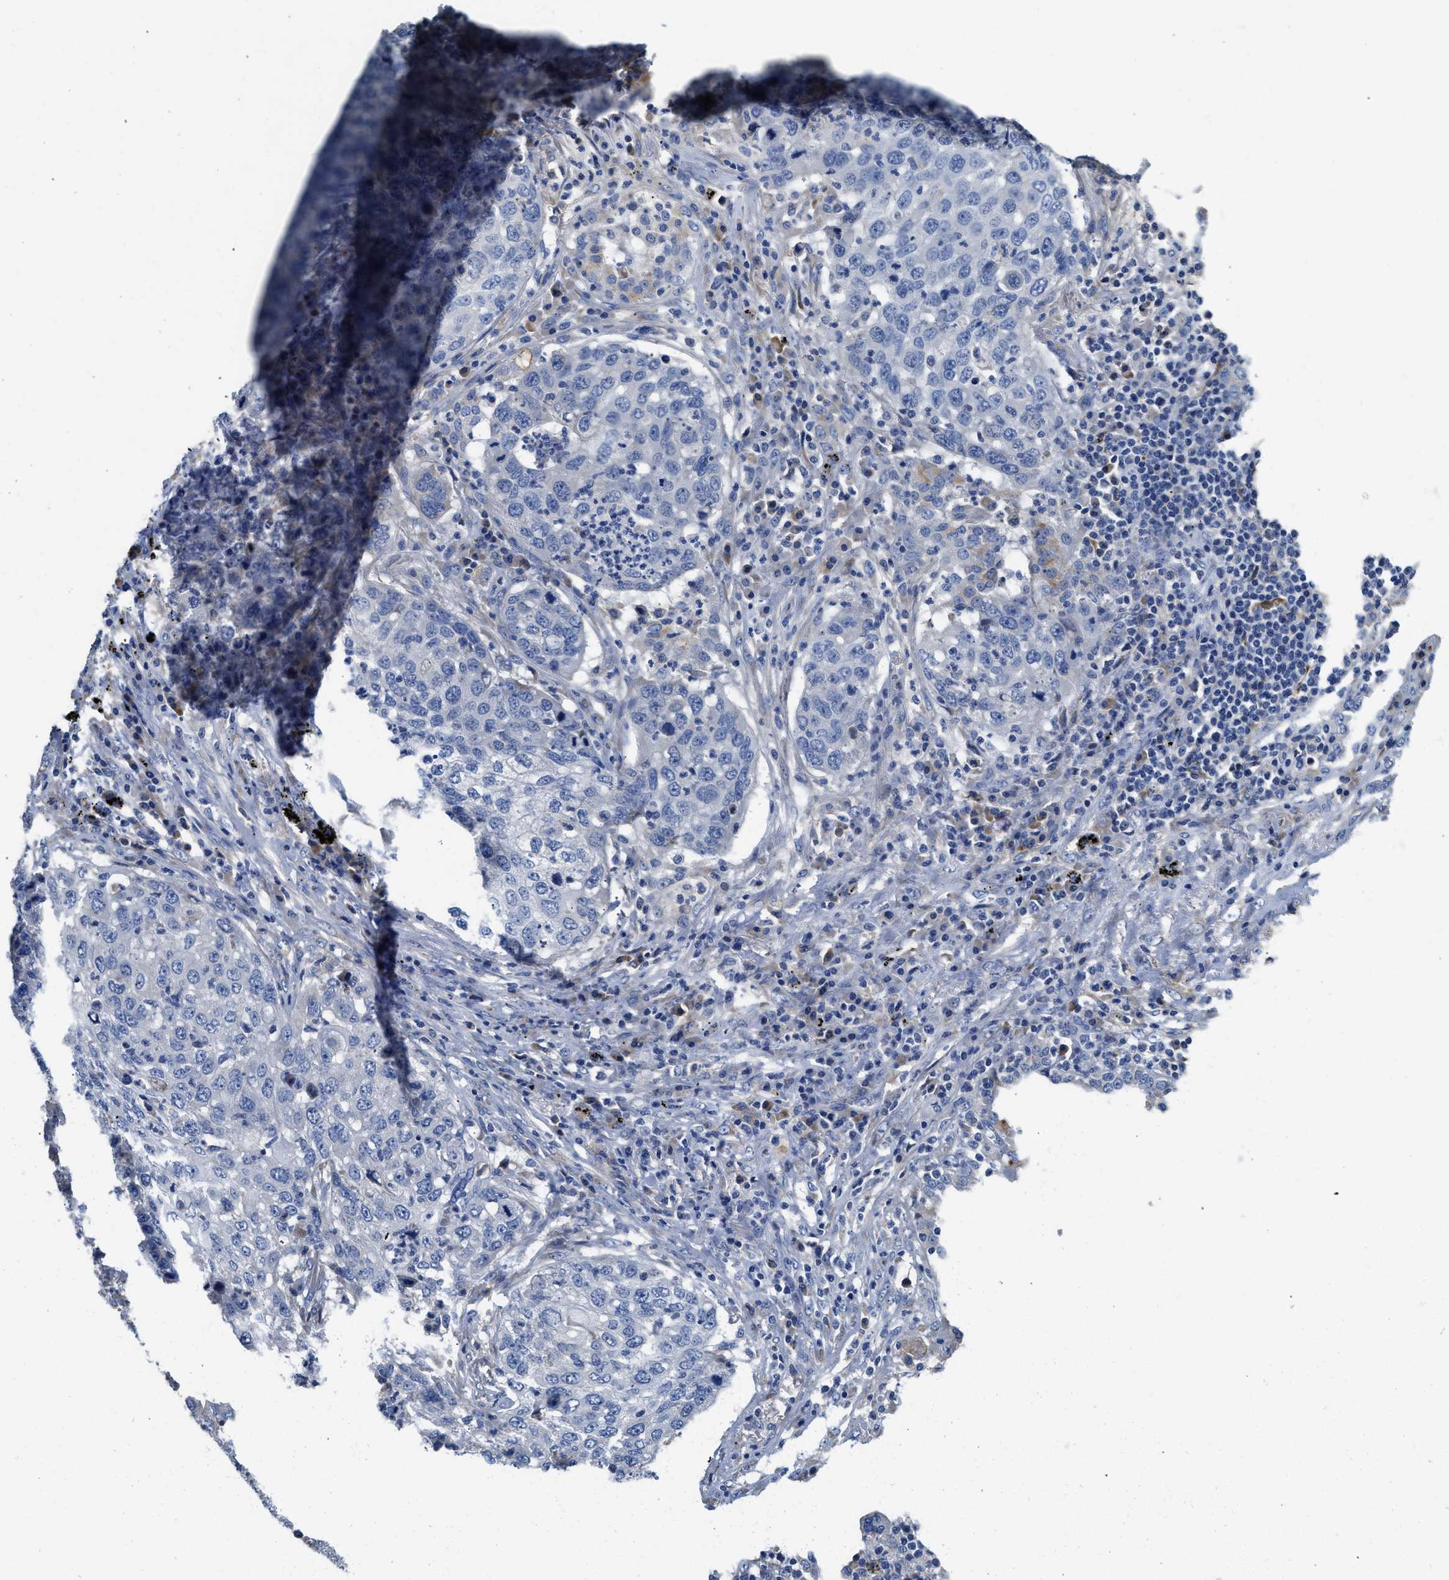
{"staining": {"intensity": "negative", "quantity": "none", "location": "none"}, "tissue": "lung cancer", "cell_type": "Tumor cells", "image_type": "cancer", "snomed": [{"axis": "morphology", "description": "Squamous cell carcinoma, NOS"}, {"axis": "topography", "description": "Lung"}], "caption": "Immunohistochemistry photomicrograph of lung squamous cell carcinoma stained for a protein (brown), which displays no staining in tumor cells. (DAB immunohistochemistry visualized using brightfield microscopy, high magnification).", "gene": "C1S", "patient": {"sex": "female", "age": 63}}